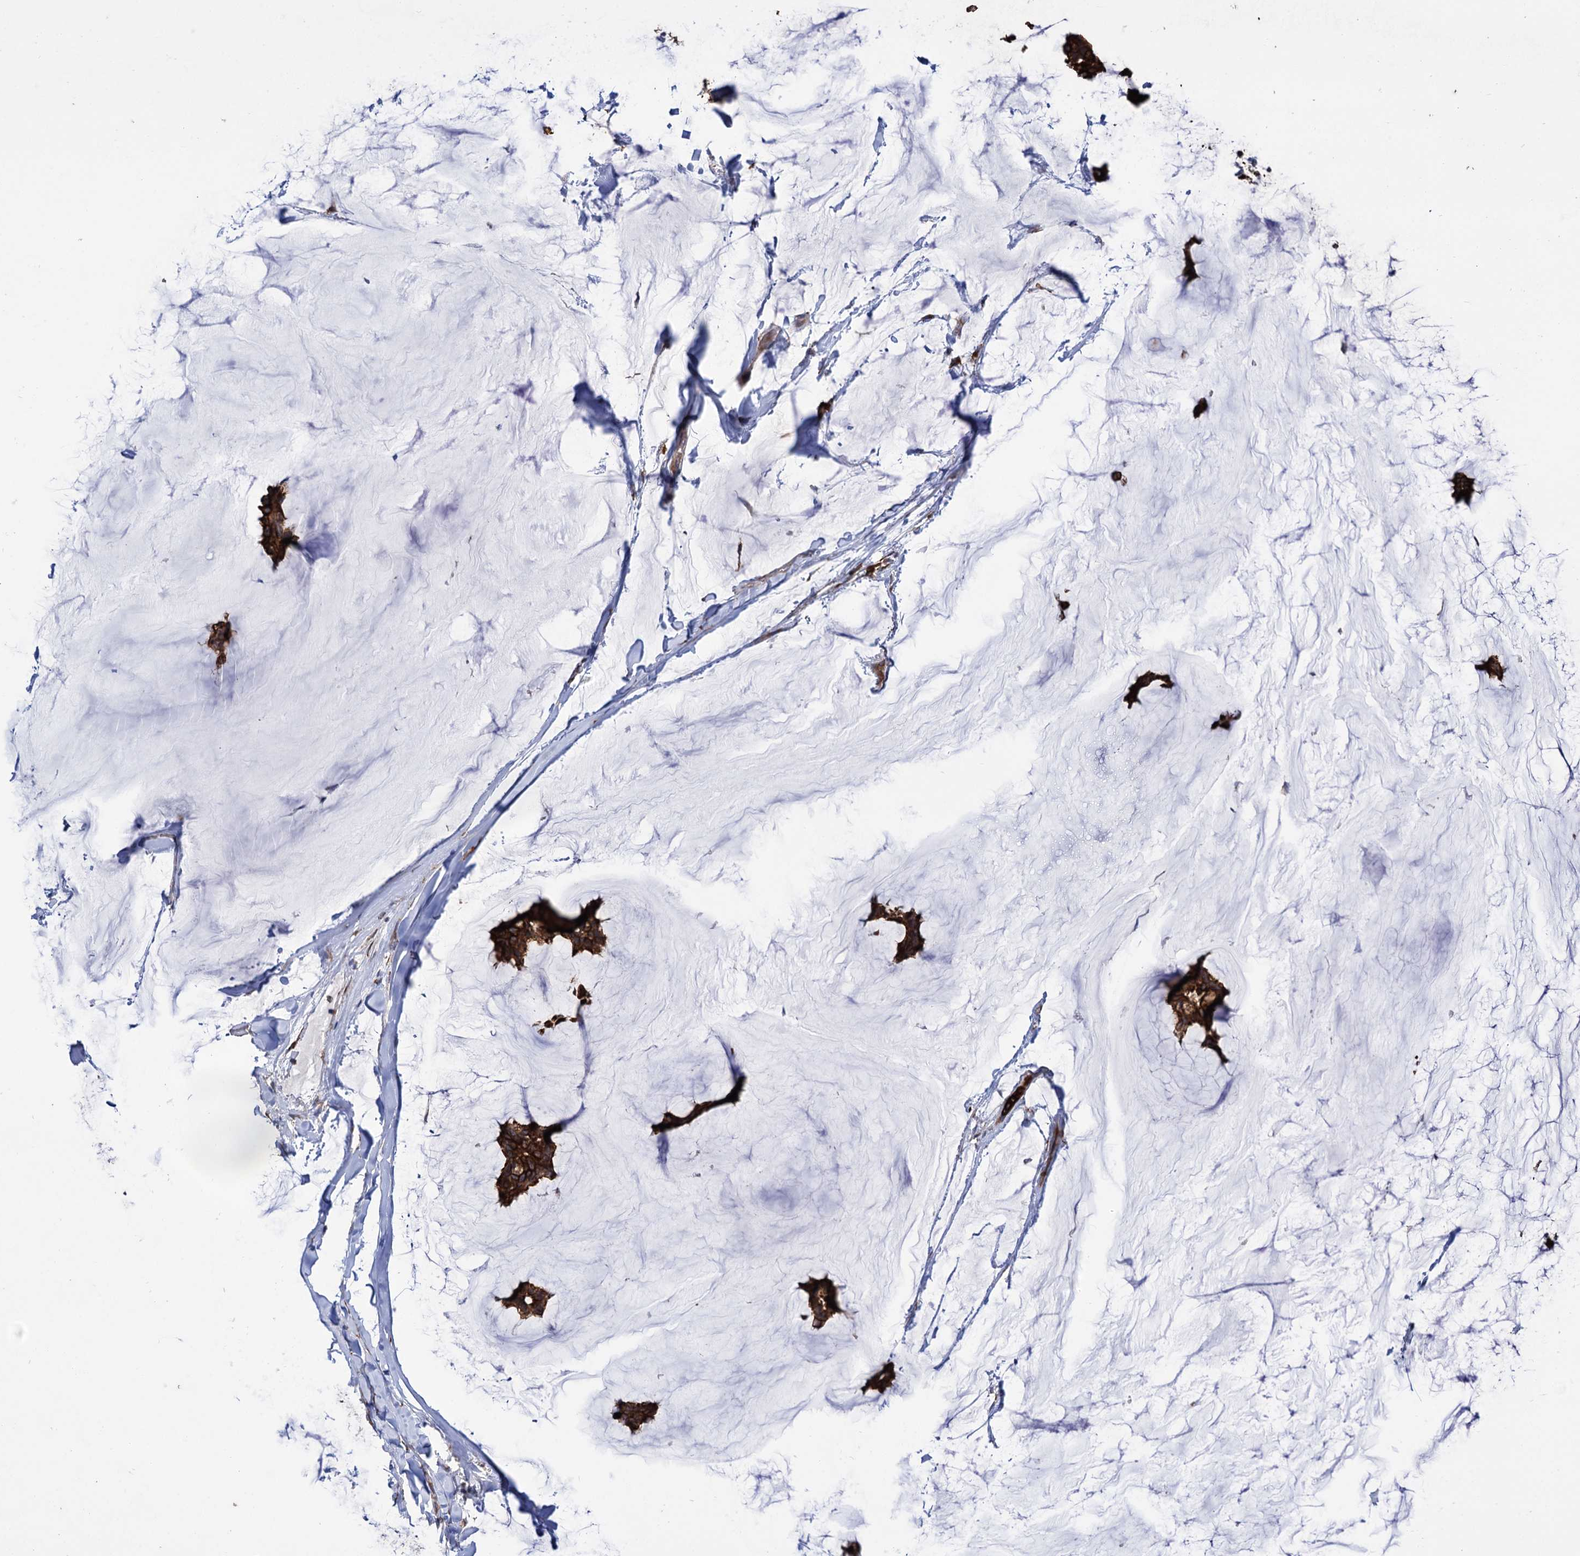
{"staining": {"intensity": "strong", "quantity": ">75%", "location": "cytoplasmic/membranous"}, "tissue": "breast cancer", "cell_type": "Tumor cells", "image_type": "cancer", "snomed": [{"axis": "morphology", "description": "Duct carcinoma"}, {"axis": "topography", "description": "Breast"}], "caption": "Immunohistochemistry micrograph of human invasive ductal carcinoma (breast) stained for a protein (brown), which reveals high levels of strong cytoplasmic/membranous positivity in approximately >75% of tumor cells.", "gene": "CDAN1", "patient": {"sex": "female", "age": 93}}